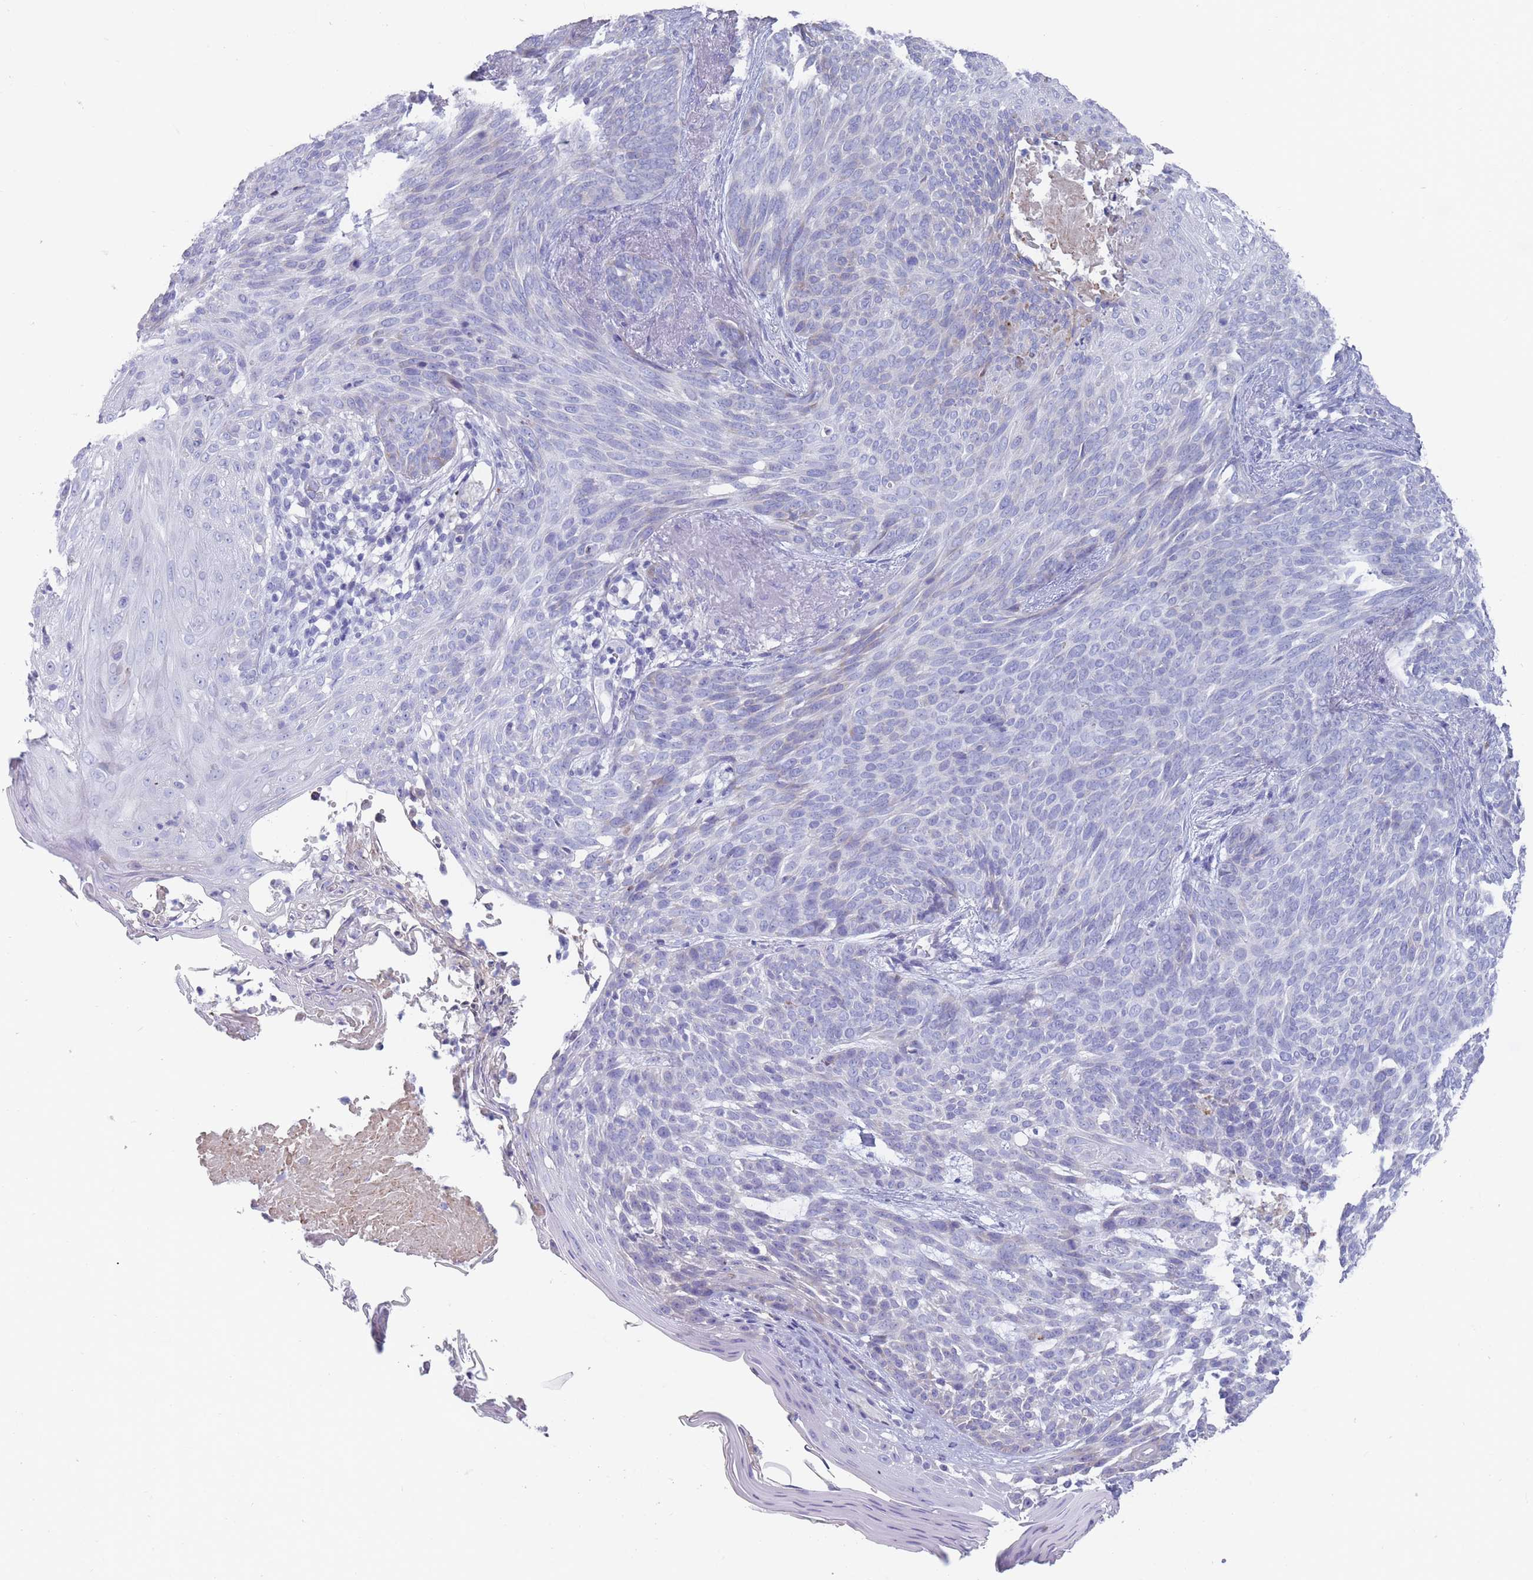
{"staining": {"intensity": "negative", "quantity": "none", "location": "none"}, "tissue": "skin cancer", "cell_type": "Tumor cells", "image_type": "cancer", "snomed": [{"axis": "morphology", "description": "Basal cell carcinoma"}, {"axis": "topography", "description": "Skin"}], "caption": "IHC micrograph of neoplastic tissue: skin basal cell carcinoma stained with DAB (3,3'-diaminobenzidine) exhibits no significant protein staining in tumor cells.", "gene": "ST8SIA5", "patient": {"sex": "female", "age": 86}}